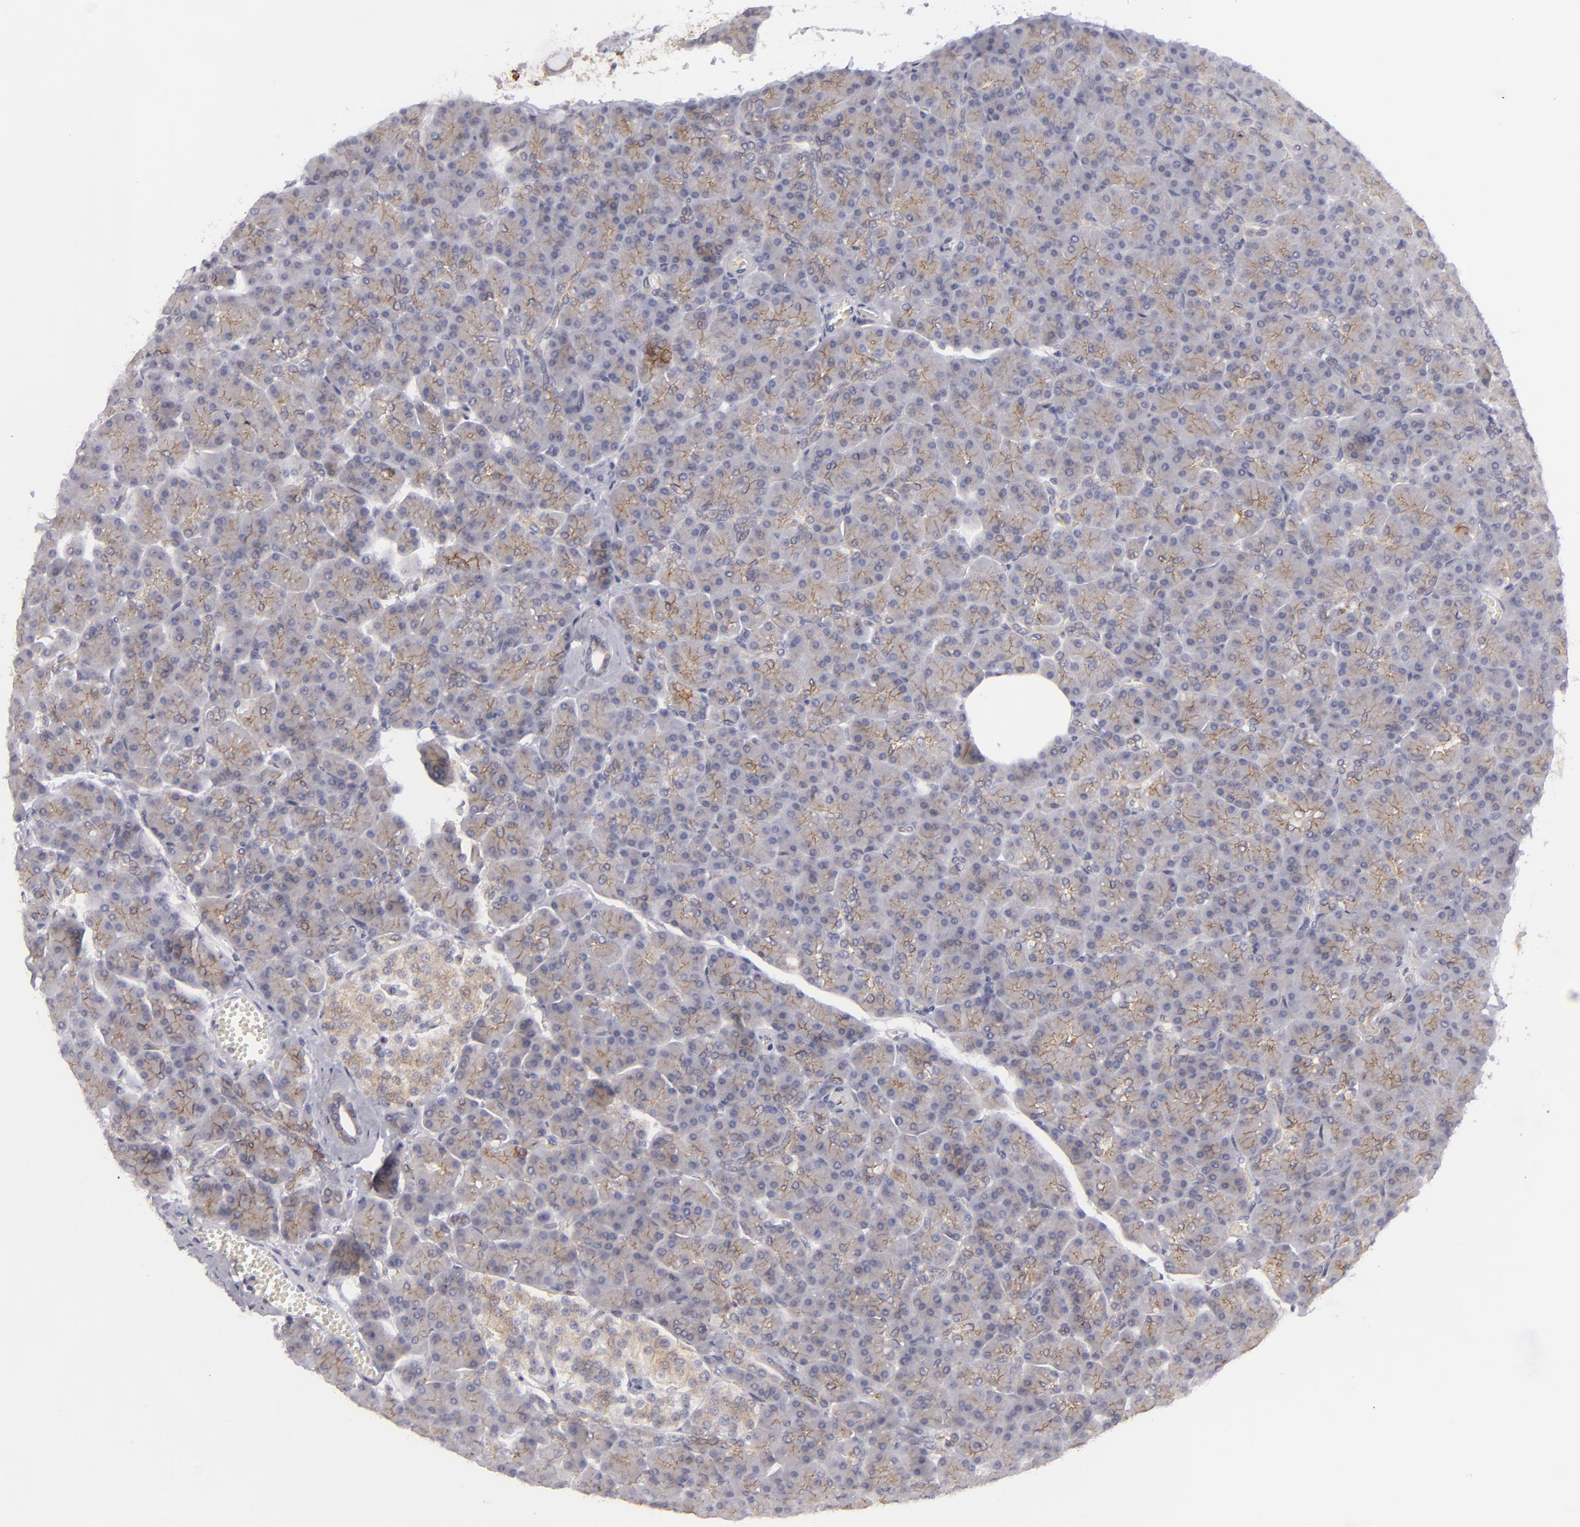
{"staining": {"intensity": "weak", "quantity": "25%-75%", "location": "cytoplasmic/membranous"}, "tissue": "pancreas", "cell_type": "Exocrine glandular cells", "image_type": "normal", "snomed": [{"axis": "morphology", "description": "Normal tissue, NOS"}, {"axis": "topography", "description": "Pancreas"}], "caption": "Immunohistochemistry (IHC) staining of unremarkable pancreas, which demonstrates low levels of weak cytoplasmic/membranous positivity in approximately 25%-75% of exocrine glandular cells indicating weak cytoplasmic/membranous protein positivity. The staining was performed using DAB (brown) for protein detection and nuclei were counterstained in hematoxylin (blue).", "gene": "JUP", "patient": {"sex": "female", "age": 43}}